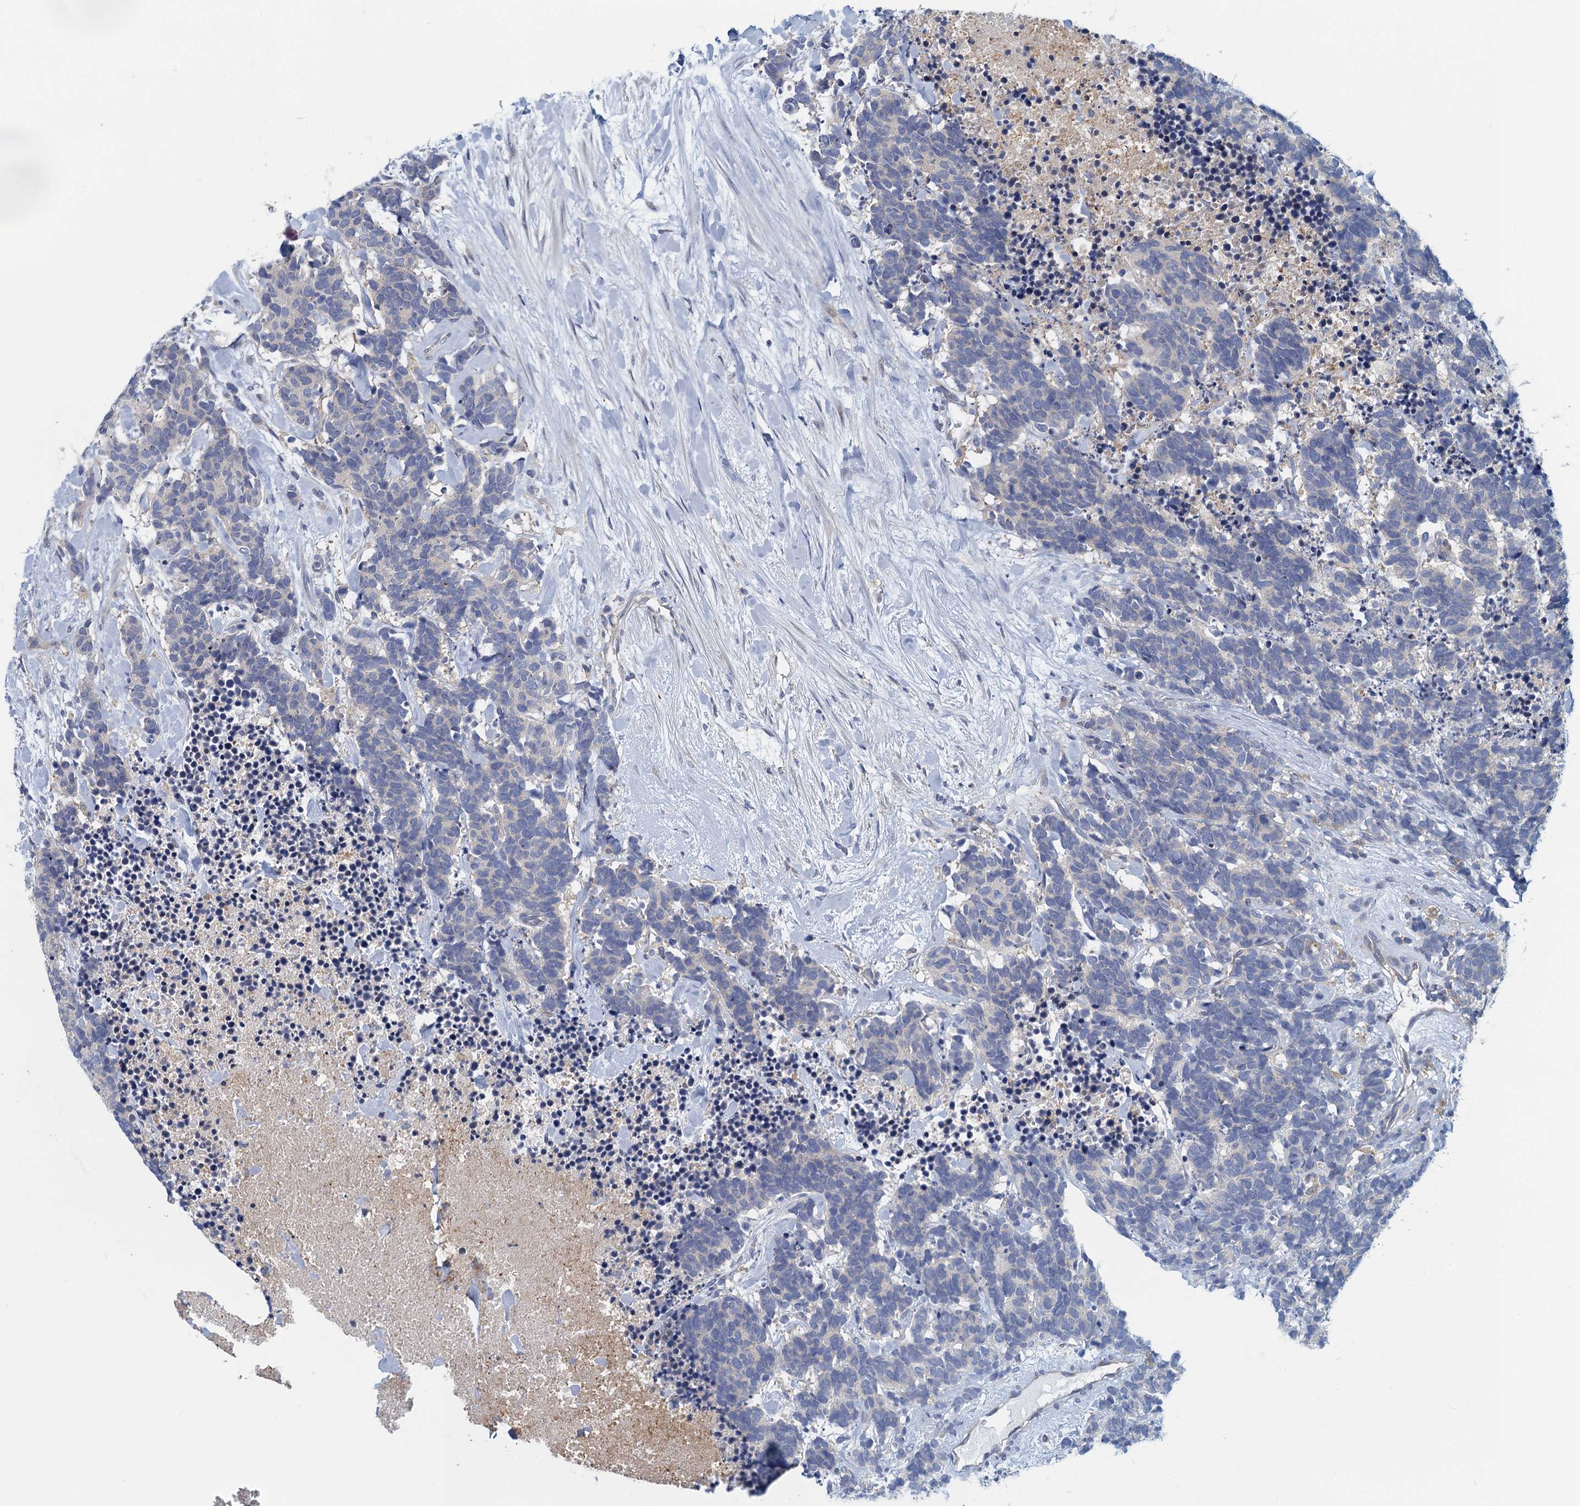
{"staining": {"intensity": "negative", "quantity": "none", "location": "none"}, "tissue": "carcinoid", "cell_type": "Tumor cells", "image_type": "cancer", "snomed": [{"axis": "morphology", "description": "Carcinoma, NOS"}, {"axis": "morphology", "description": "Carcinoid, malignant, NOS"}, {"axis": "topography", "description": "Prostate"}], "caption": "IHC photomicrograph of neoplastic tissue: carcinoid stained with DAB (3,3'-diaminobenzidine) exhibits no significant protein staining in tumor cells.", "gene": "NCKAP1L", "patient": {"sex": "male", "age": 57}}